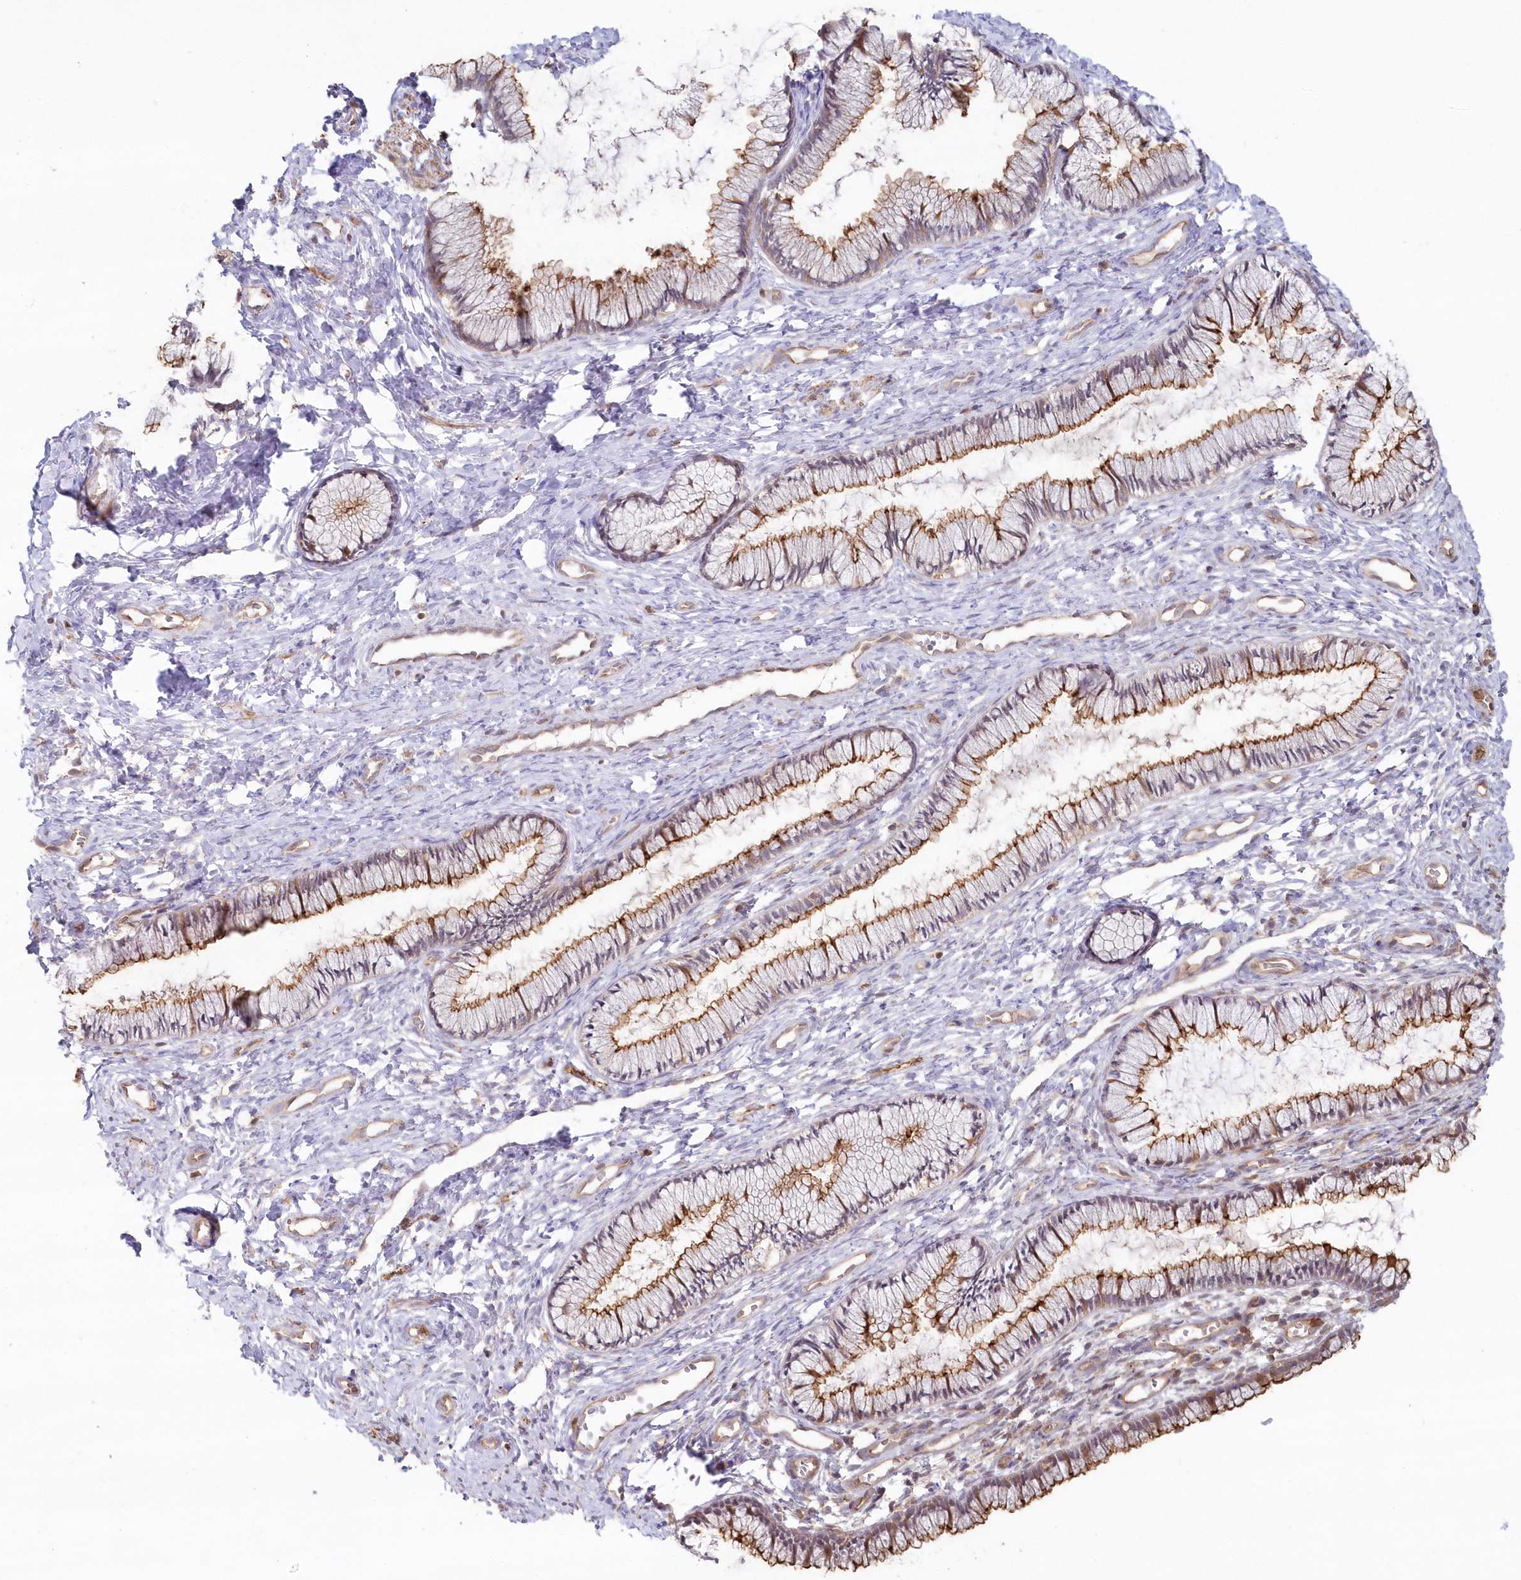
{"staining": {"intensity": "moderate", "quantity": "25%-75%", "location": "cytoplasmic/membranous"}, "tissue": "cervix", "cell_type": "Glandular cells", "image_type": "normal", "snomed": [{"axis": "morphology", "description": "Normal tissue, NOS"}, {"axis": "topography", "description": "Cervix"}], "caption": "IHC of unremarkable human cervix reveals medium levels of moderate cytoplasmic/membranous staining in approximately 25%-75% of glandular cells.", "gene": "GBE1", "patient": {"sex": "female", "age": 27}}